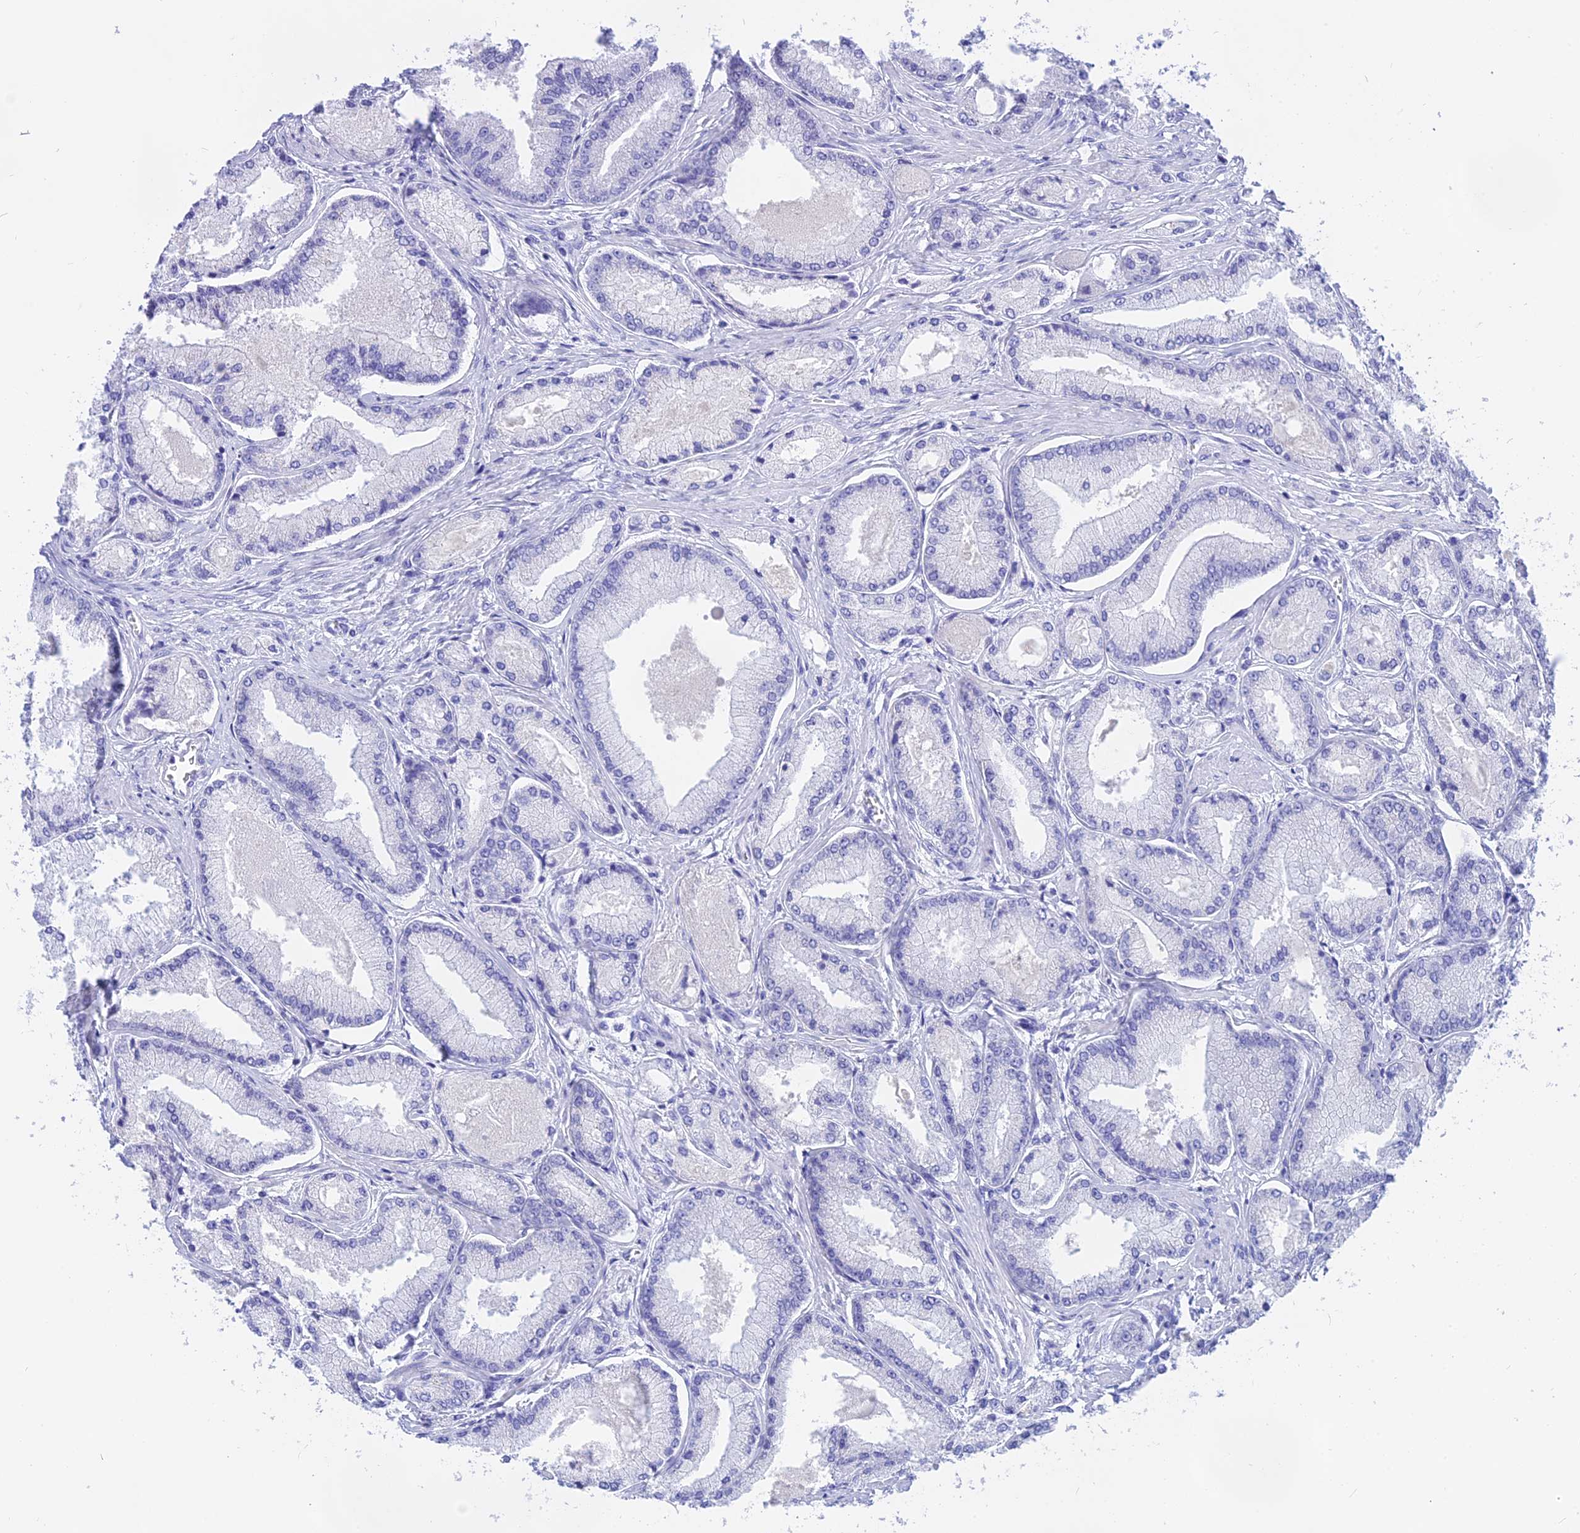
{"staining": {"intensity": "negative", "quantity": "none", "location": "none"}, "tissue": "prostate cancer", "cell_type": "Tumor cells", "image_type": "cancer", "snomed": [{"axis": "morphology", "description": "Adenocarcinoma, Low grade"}, {"axis": "topography", "description": "Prostate"}], "caption": "This image is of prostate low-grade adenocarcinoma stained with IHC to label a protein in brown with the nuclei are counter-stained blue. There is no expression in tumor cells.", "gene": "ISCA1", "patient": {"sex": "male", "age": 74}}